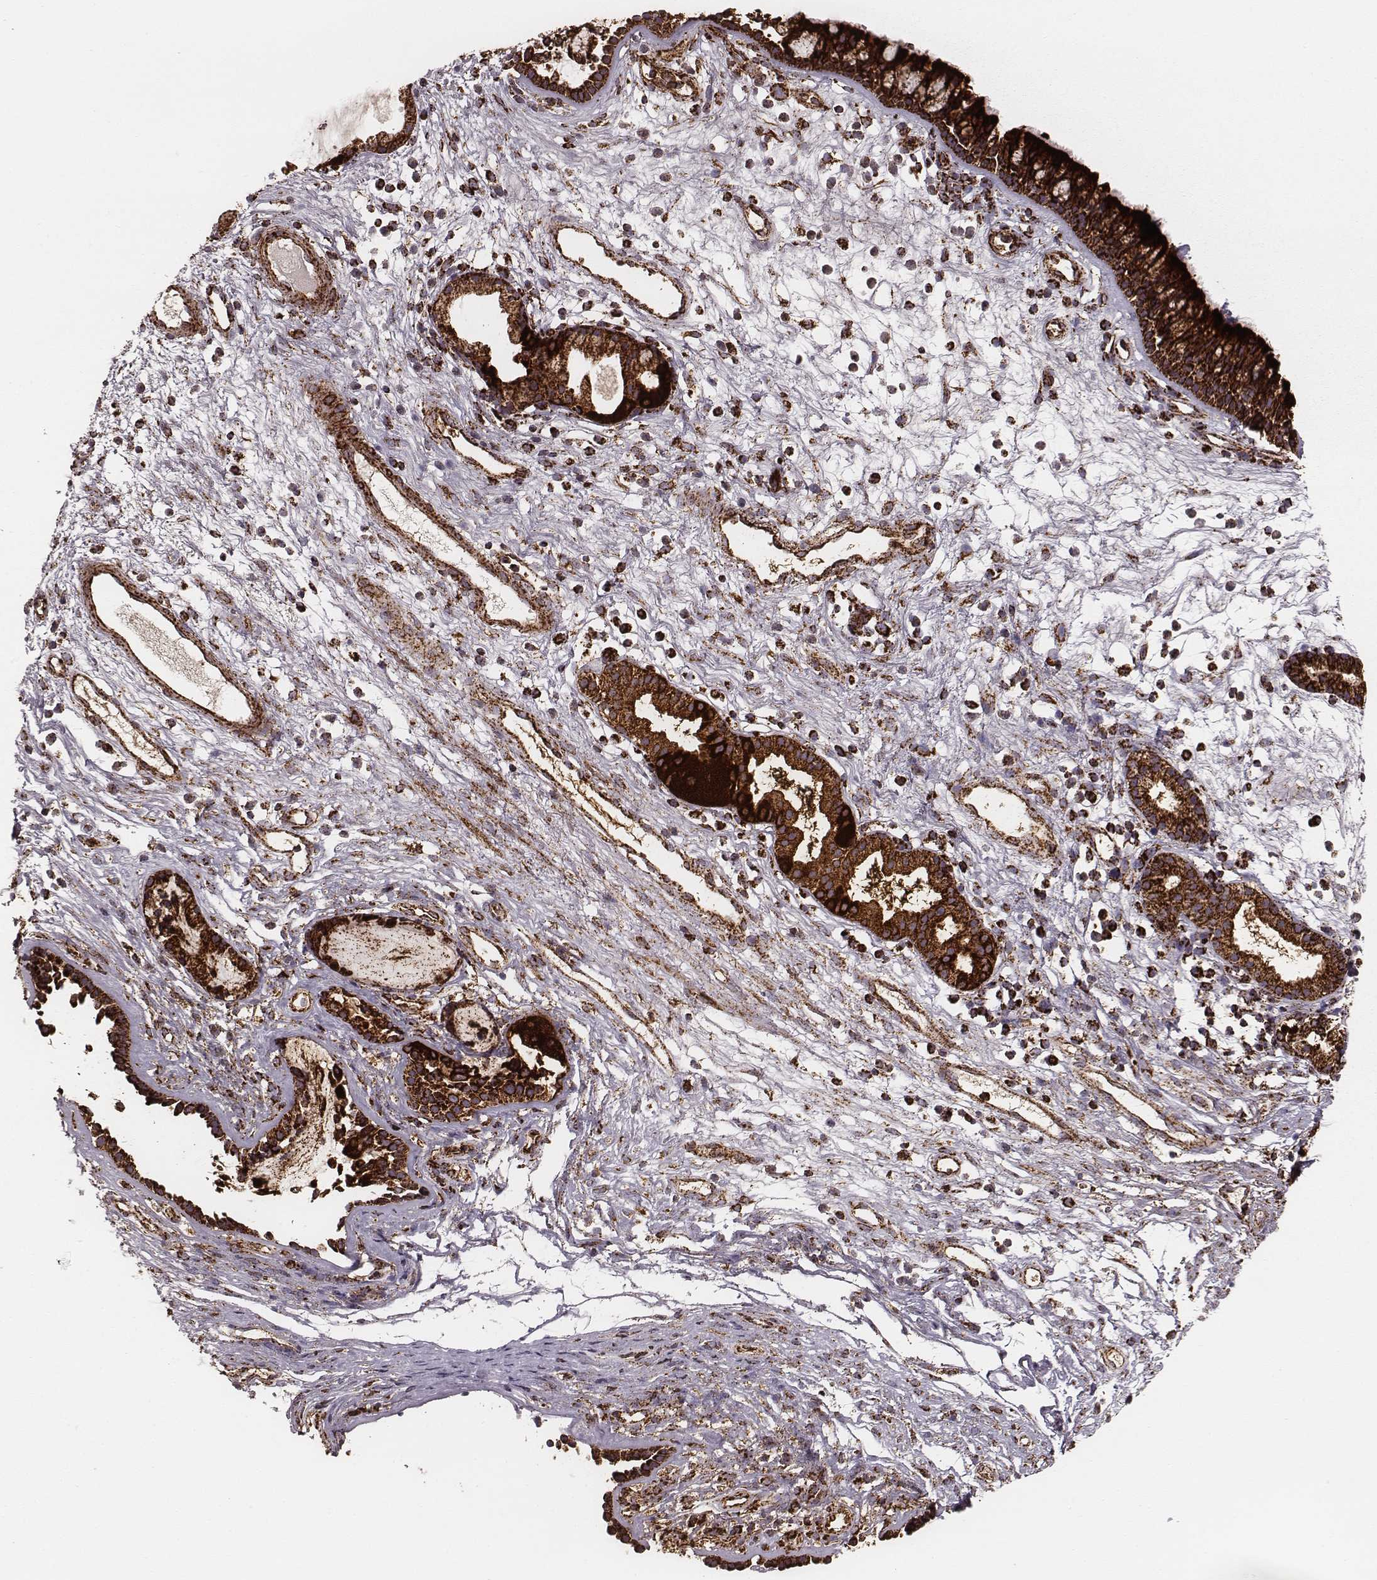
{"staining": {"intensity": "strong", "quantity": ">75%", "location": "cytoplasmic/membranous"}, "tissue": "nasopharynx", "cell_type": "Respiratory epithelial cells", "image_type": "normal", "snomed": [{"axis": "morphology", "description": "Normal tissue, NOS"}, {"axis": "topography", "description": "Nasopharynx"}], "caption": "Immunohistochemistry (IHC) histopathology image of normal human nasopharynx stained for a protein (brown), which demonstrates high levels of strong cytoplasmic/membranous staining in about >75% of respiratory epithelial cells.", "gene": "TUFM", "patient": {"sex": "male", "age": 77}}